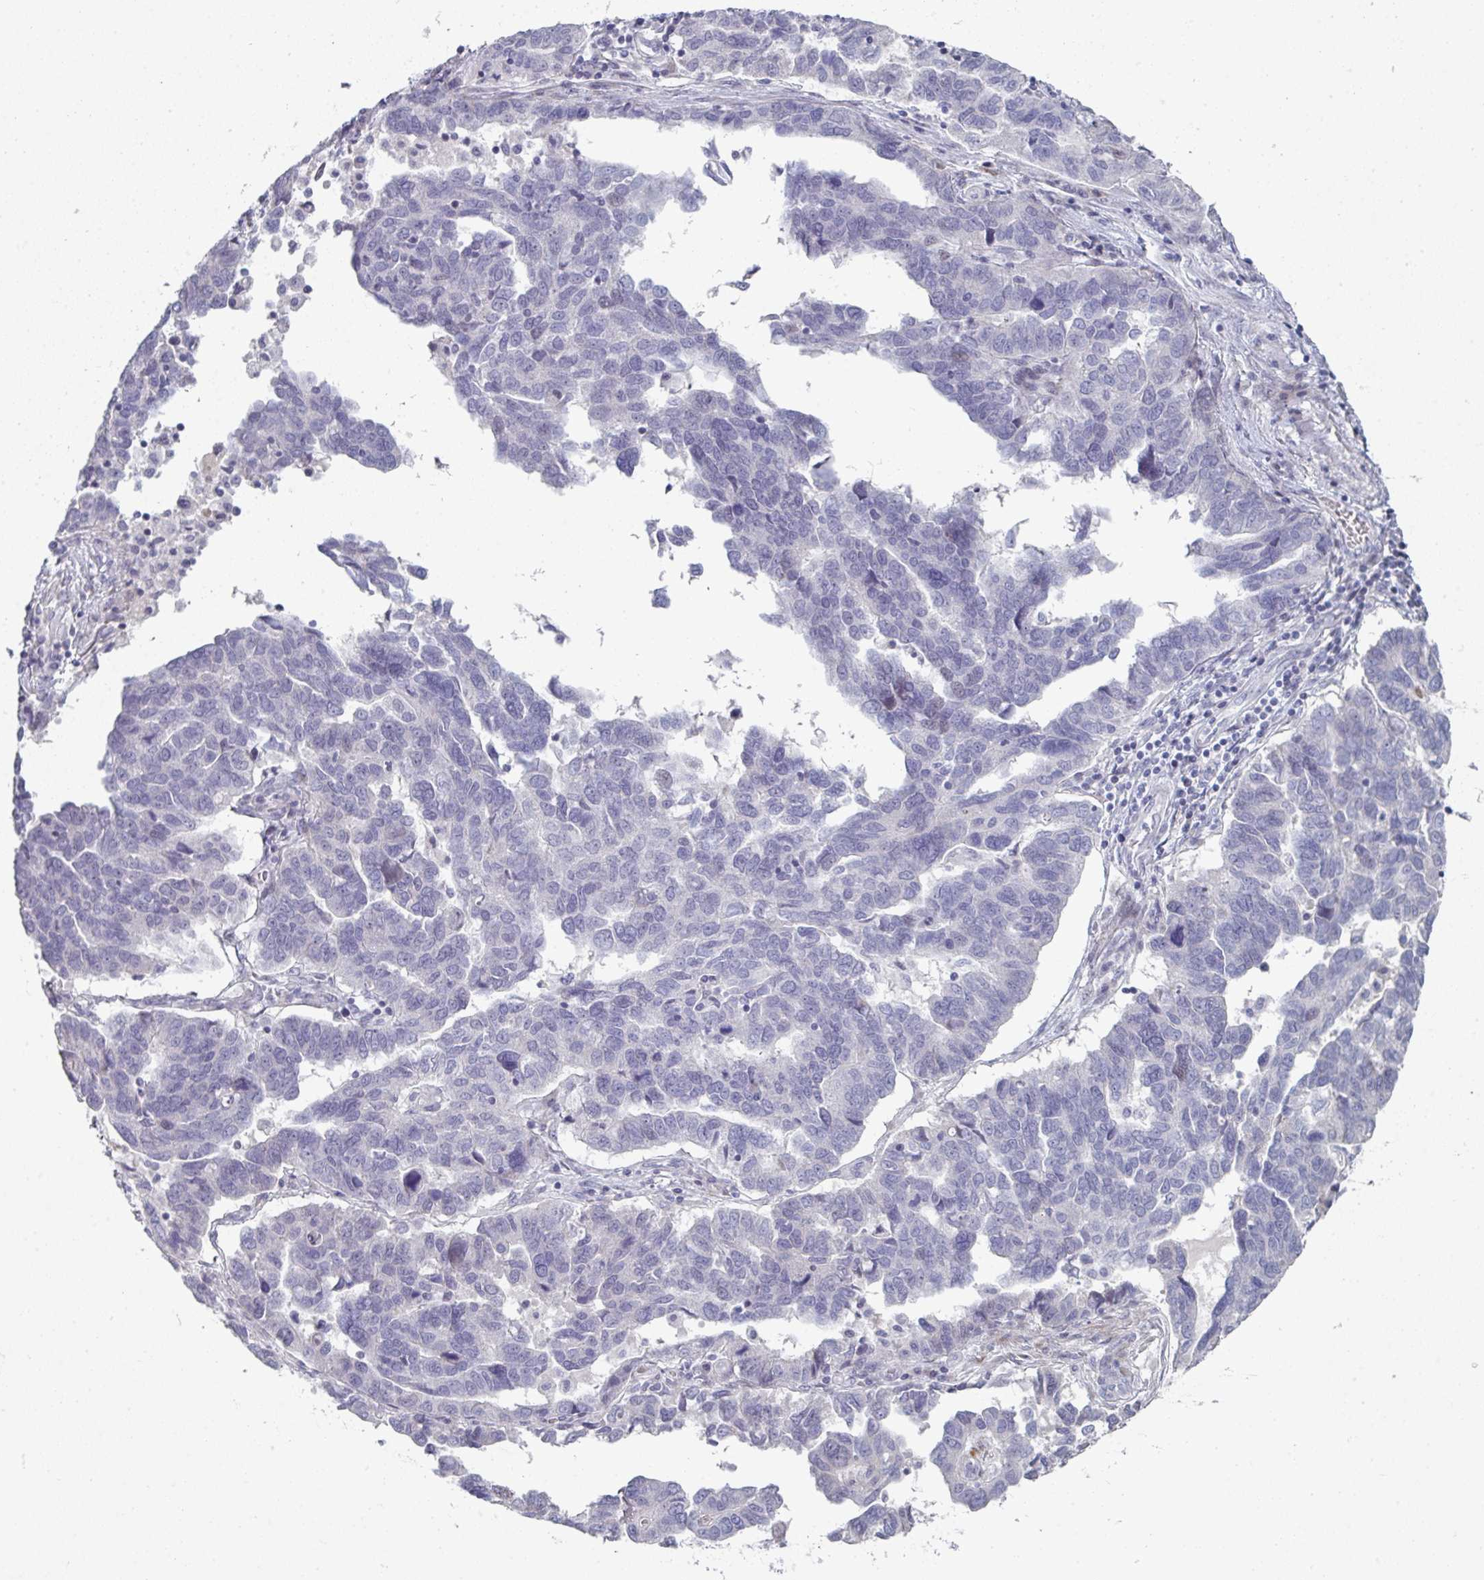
{"staining": {"intensity": "negative", "quantity": "none", "location": "none"}, "tissue": "ovarian cancer", "cell_type": "Tumor cells", "image_type": "cancer", "snomed": [{"axis": "morphology", "description": "Cystadenocarcinoma, serous, NOS"}, {"axis": "topography", "description": "Ovary"}], "caption": "A histopathology image of human ovarian cancer is negative for staining in tumor cells.", "gene": "A1CF", "patient": {"sex": "female", "age": 64}}